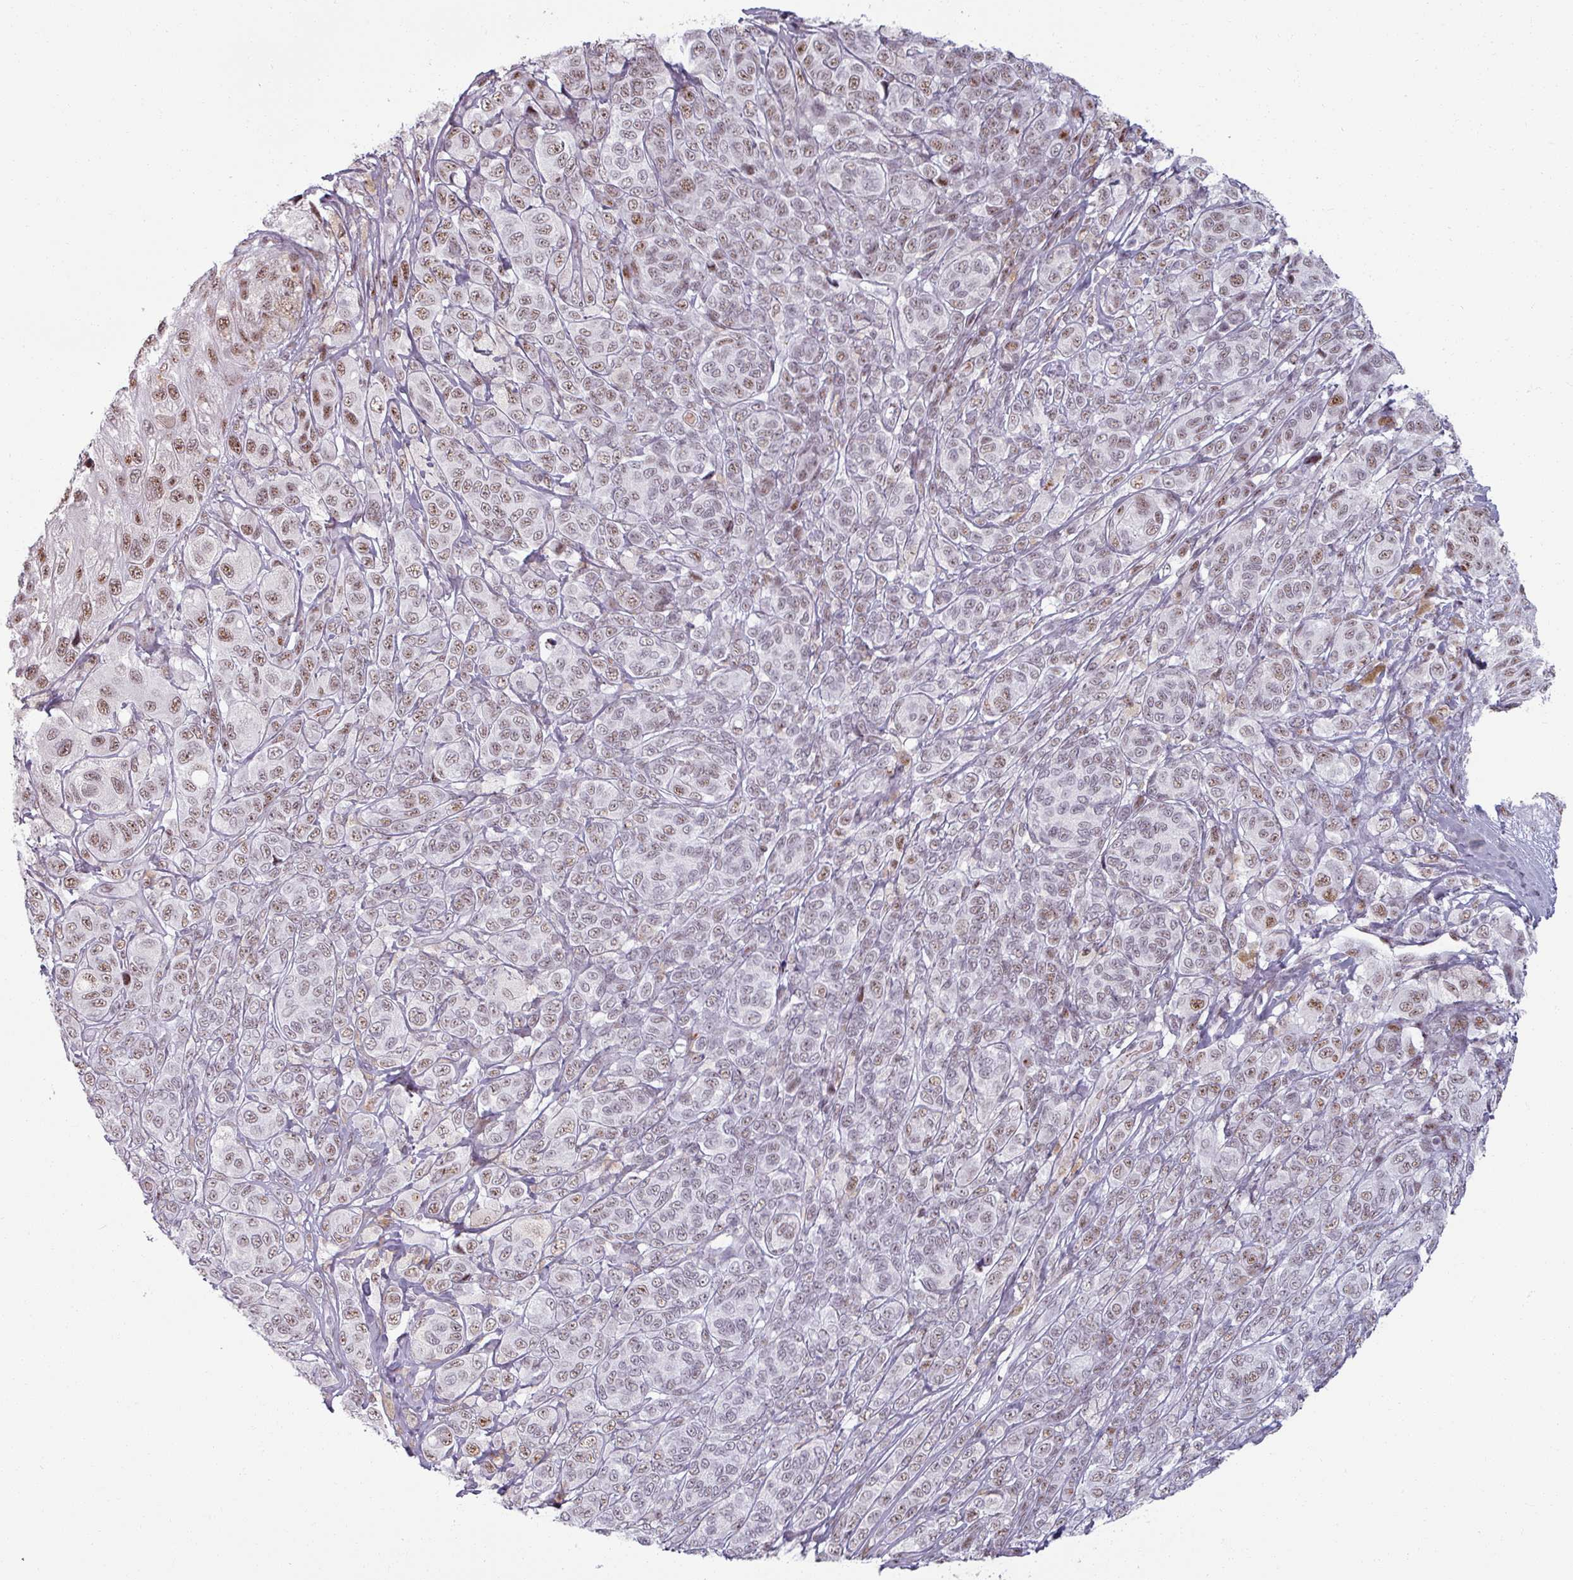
{"staining": {"intensity": "weak", "quantity": "25%-75%", "location": "nuclear"}, "tissue": "melanoma", "cell_type": "Tumor cells", "image_type": "cancer", "snomed": [{"axis": "morphology", "description": "Malignant melanoma, NOS"}, {"axis": "topography", "description": "Skin"}], "caption": "Immunohistochemical staining of malignant melanoma displays low levels of weak nuclear protein staining in about 25%-75% of tumor cells.", "gene": "NCOR1", "patient": {"sex": "male", "age": 42}}